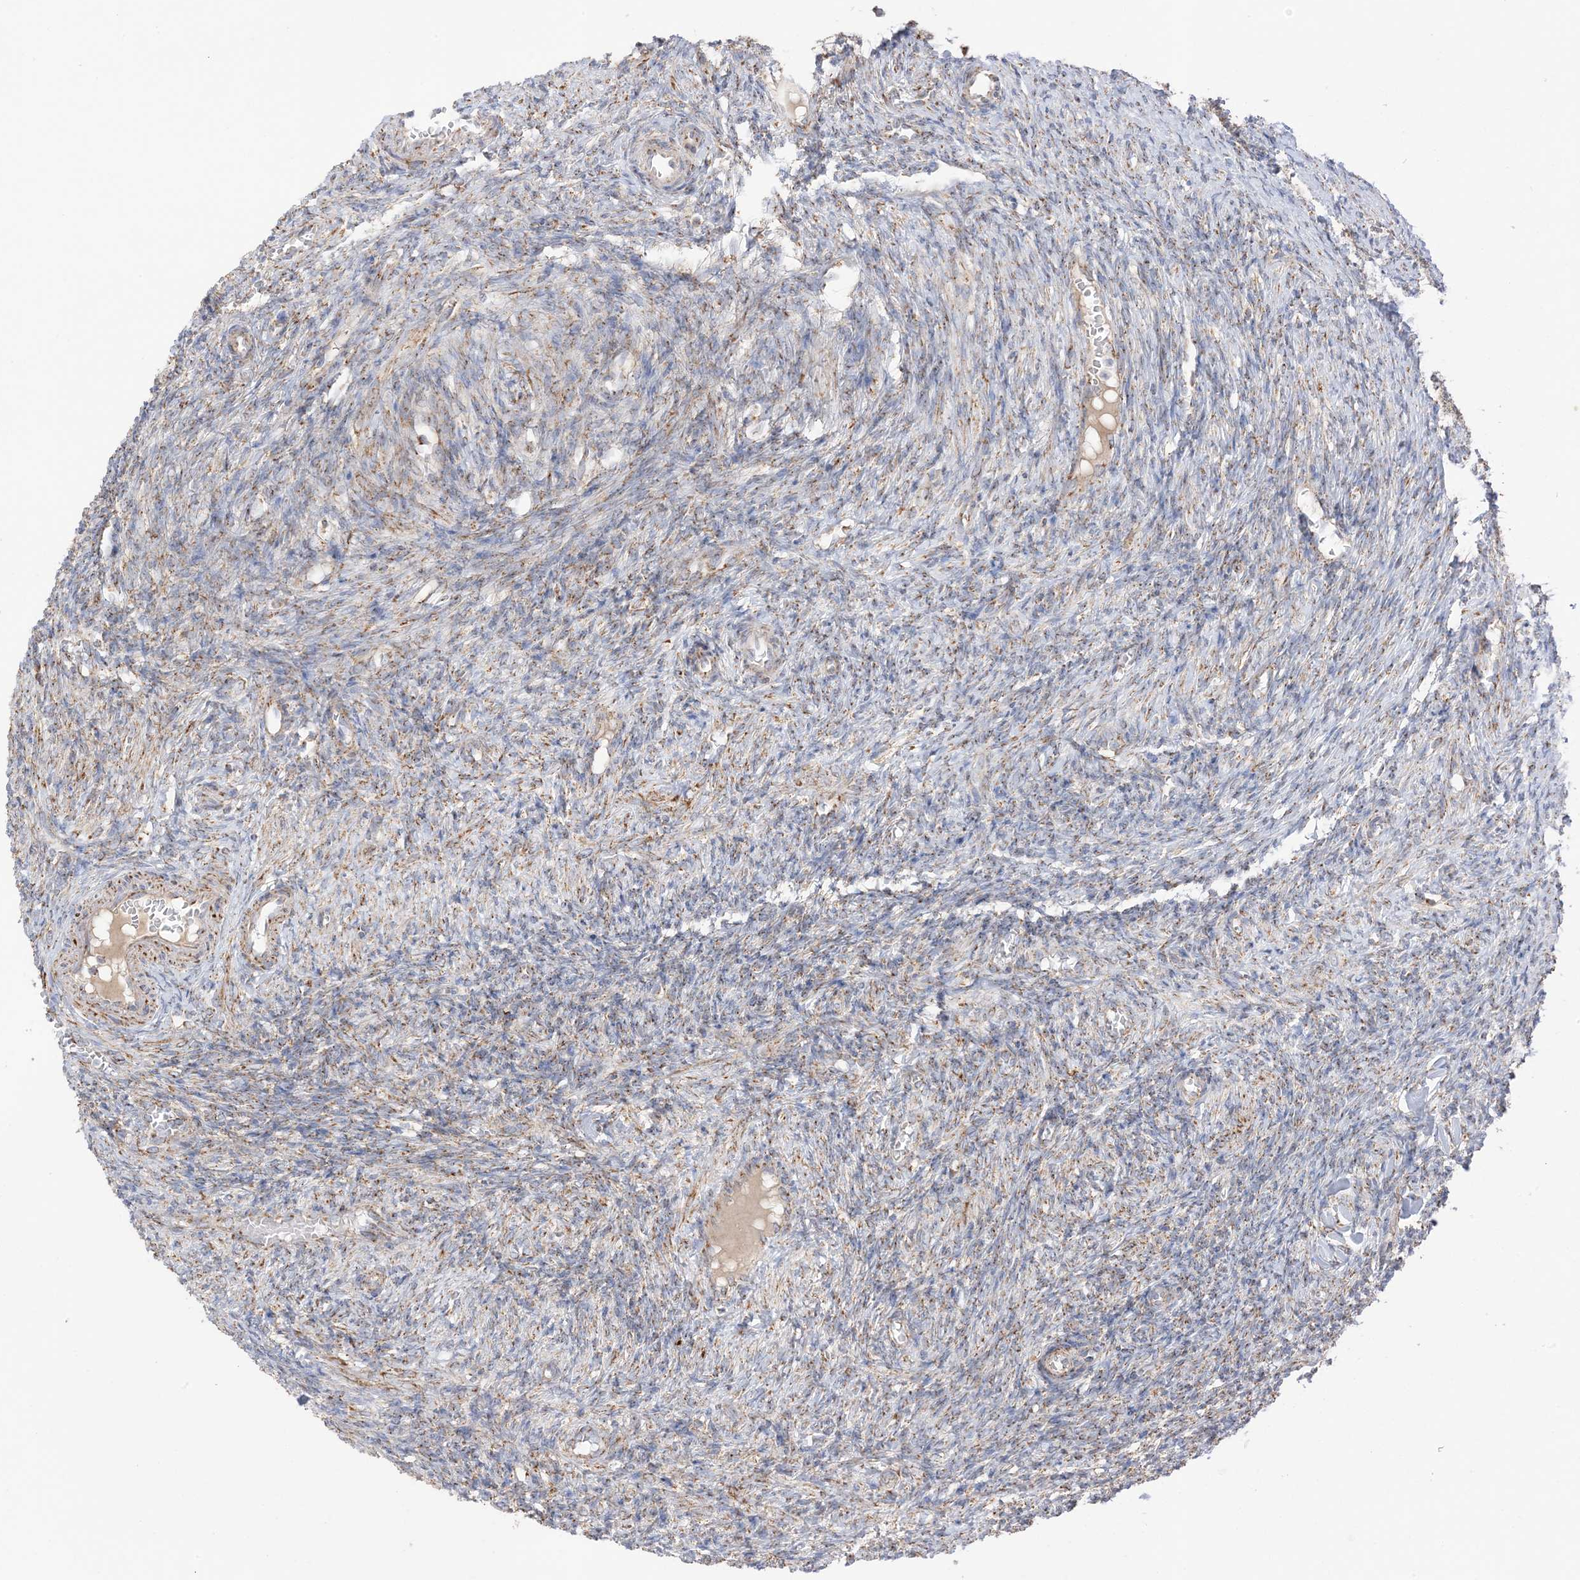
{"staining": {"intensity": "moderate", "quantity": ">75%", "location": "cytoplasmic/membranous"}, "tissue": "ovary", "cell_type": "Follicle cells", "image_type": "normal", "snomed": [{"axis": "morphology", "description": "Normal tissue, NOS"}, {"axis": "topography", "description": "Ovary"}], "caption": "Moderate cytoplasmic/membranous expression is appreciated in approximately >75% of follicle cells in normal ovary.", "gene": "SLC25A12", "patient": {"sex": "female", "age": 27}}